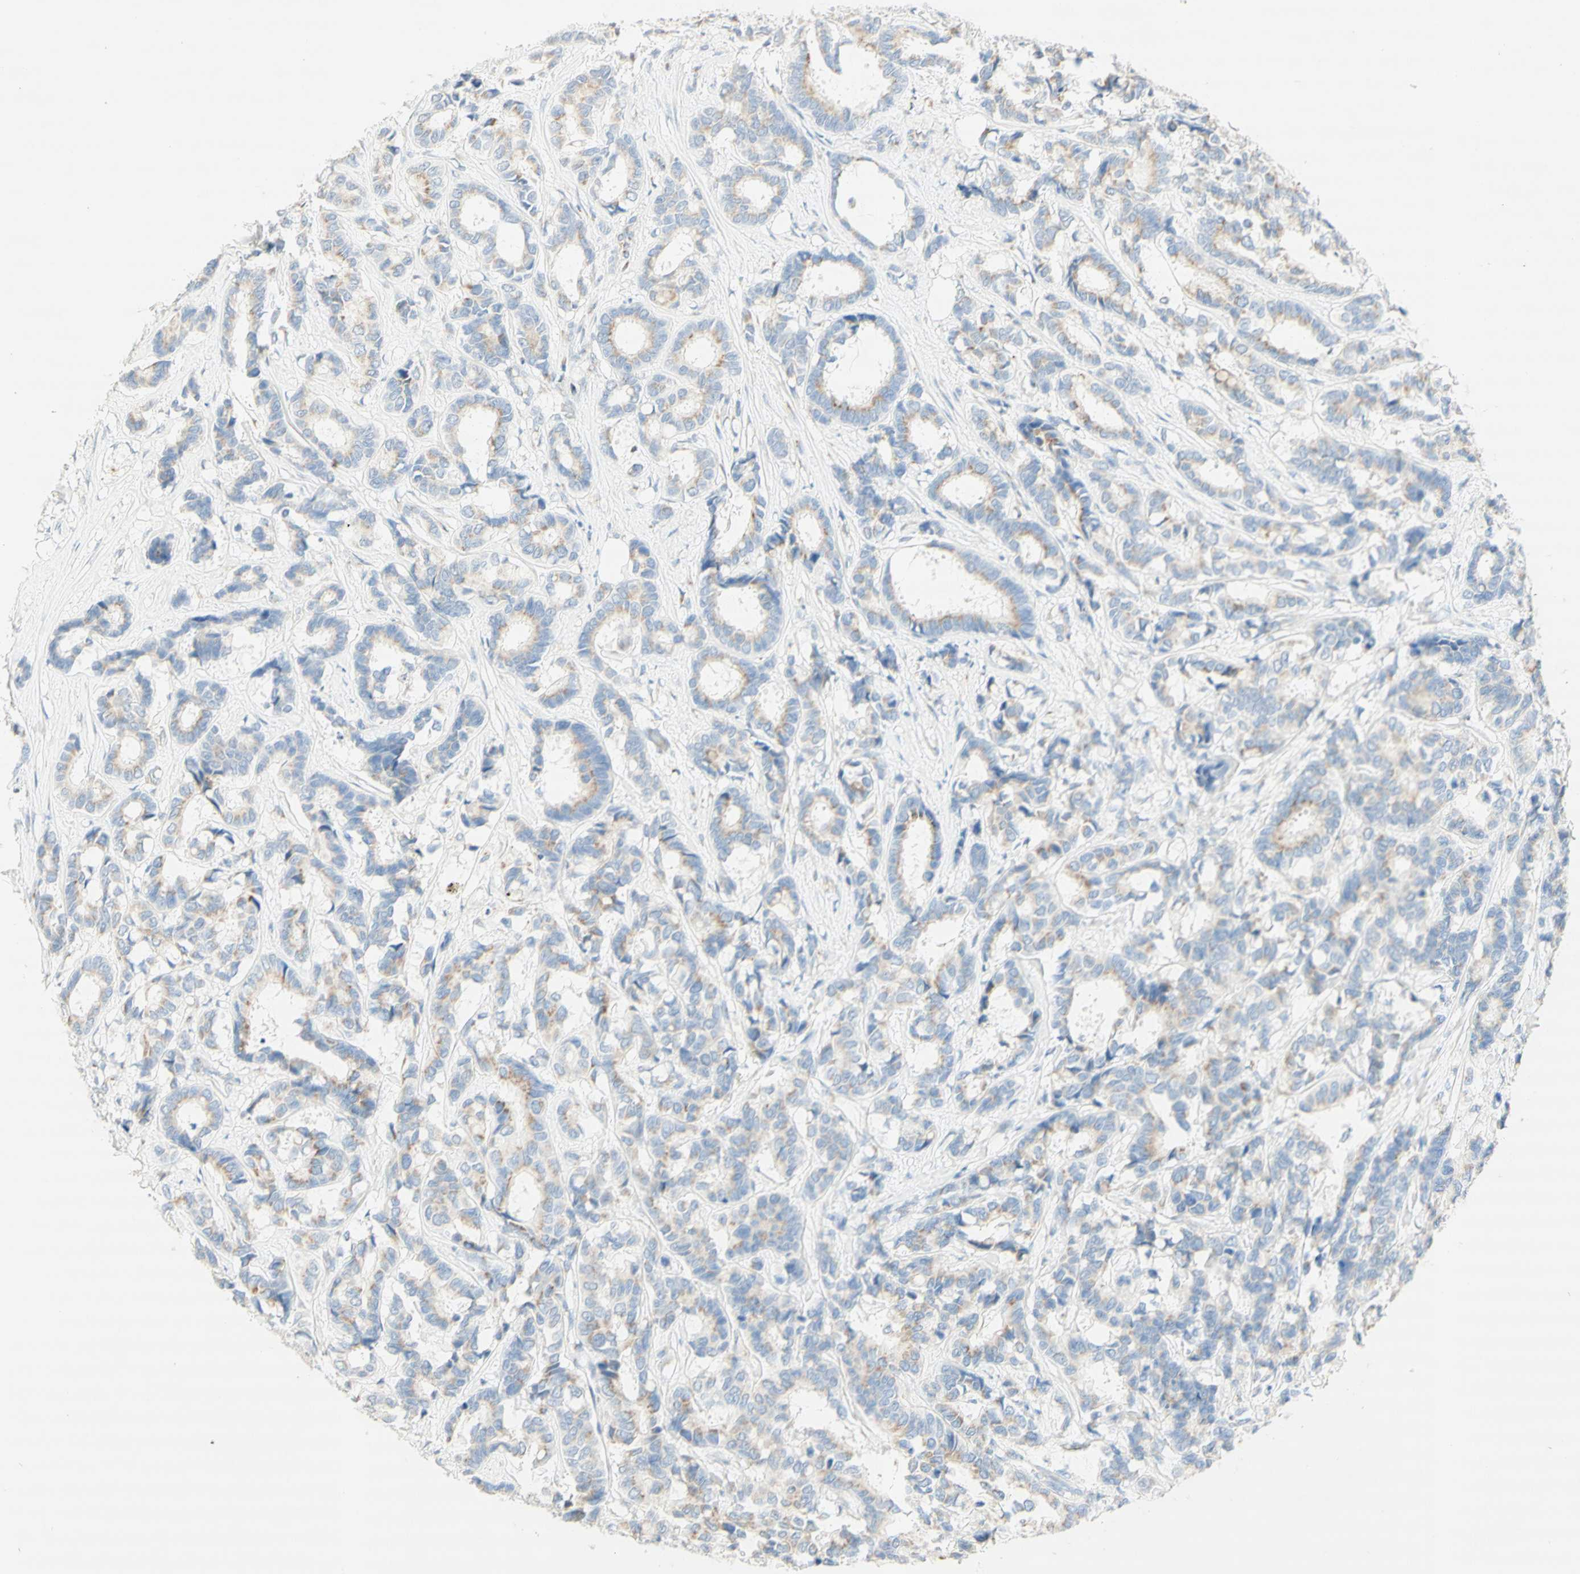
{"staining": {"intensity": "weak", "quantity": ">75%", "location": "cytoplasmic/membranous"}, "tissue": "breast cancer", "cell_type": "Tumor cells", "image_type": "cancer", "snomed": [{"axis": "morphology", "description": "Duct carcinoma"}, {"axis": "topography", "description": "Breast"}], "caption": "Immunohistochemistry of breast cancer exhibits low levels of weak cytoplasmic/membranous expression in about >75% of tumor cells. The staining was performed using DAB, with brown indicating positive protein expression. Nuclei are stained blue with hematoxylin.", "gene": "MANEA", "patient": {"sex": "female", "age": 87}}